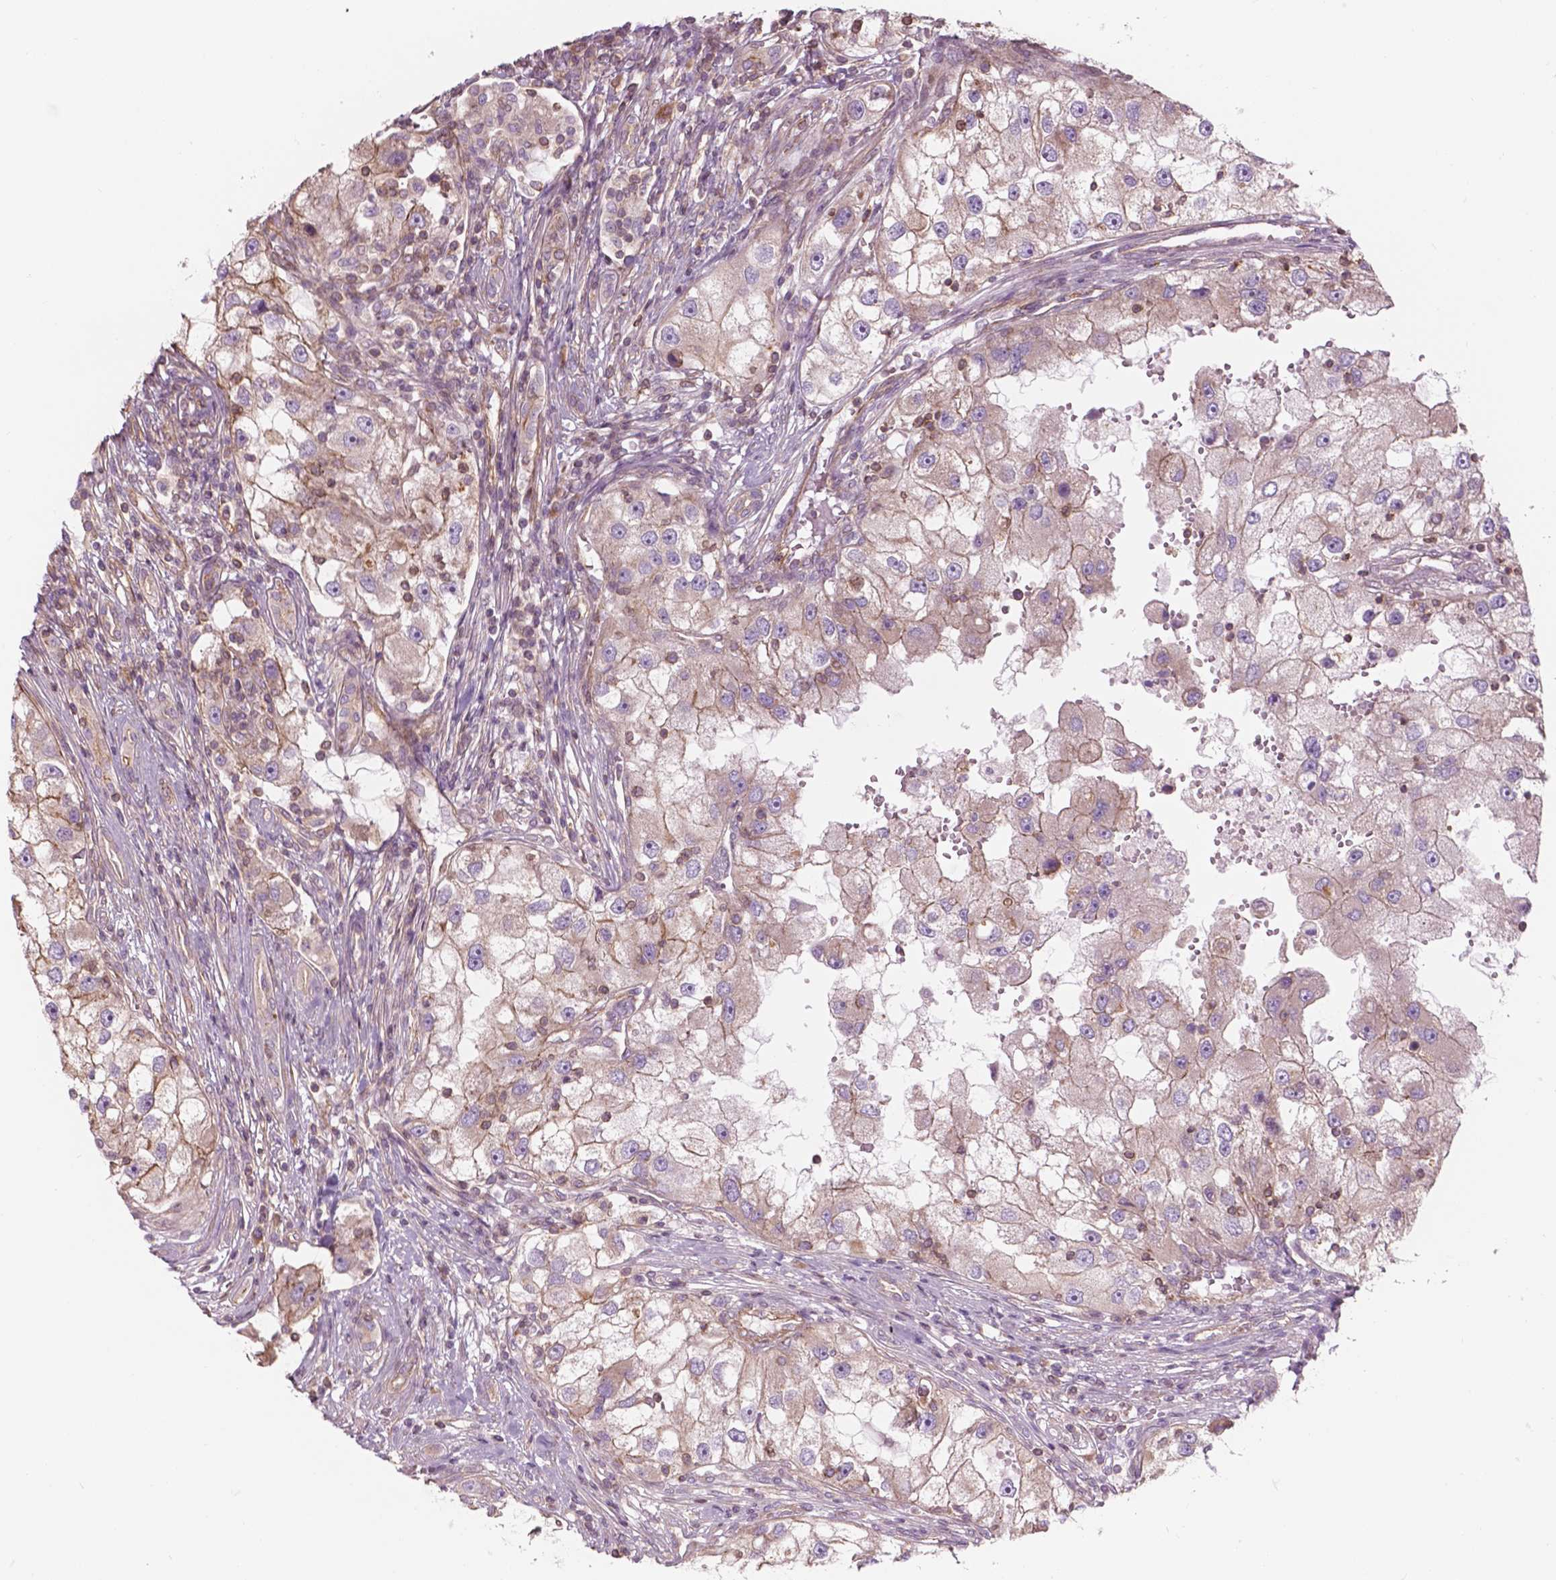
{"staining": {"intensity": "weak", "quantity": "<25%", "location": "cytoplasmic/membranous"}, "tissue": "renal cancer", "cell_type": "Tumor cells", "image_type": "cancer", "snomed": [{"axis": "morphology", "description": "Adenocarcinoma, NOS"}, {"axis": "topography", "description": "Kidney"}], "caption": "Immunohistochemical staining of renal cancer exhibits no significant staining in tumor cells. (Brightfield microscopy of DAB (3,3'-diaminobenzidine) IHC at high magnification).", "gene": "SURF4", "patient": {"sex": "male", "age": 63}}